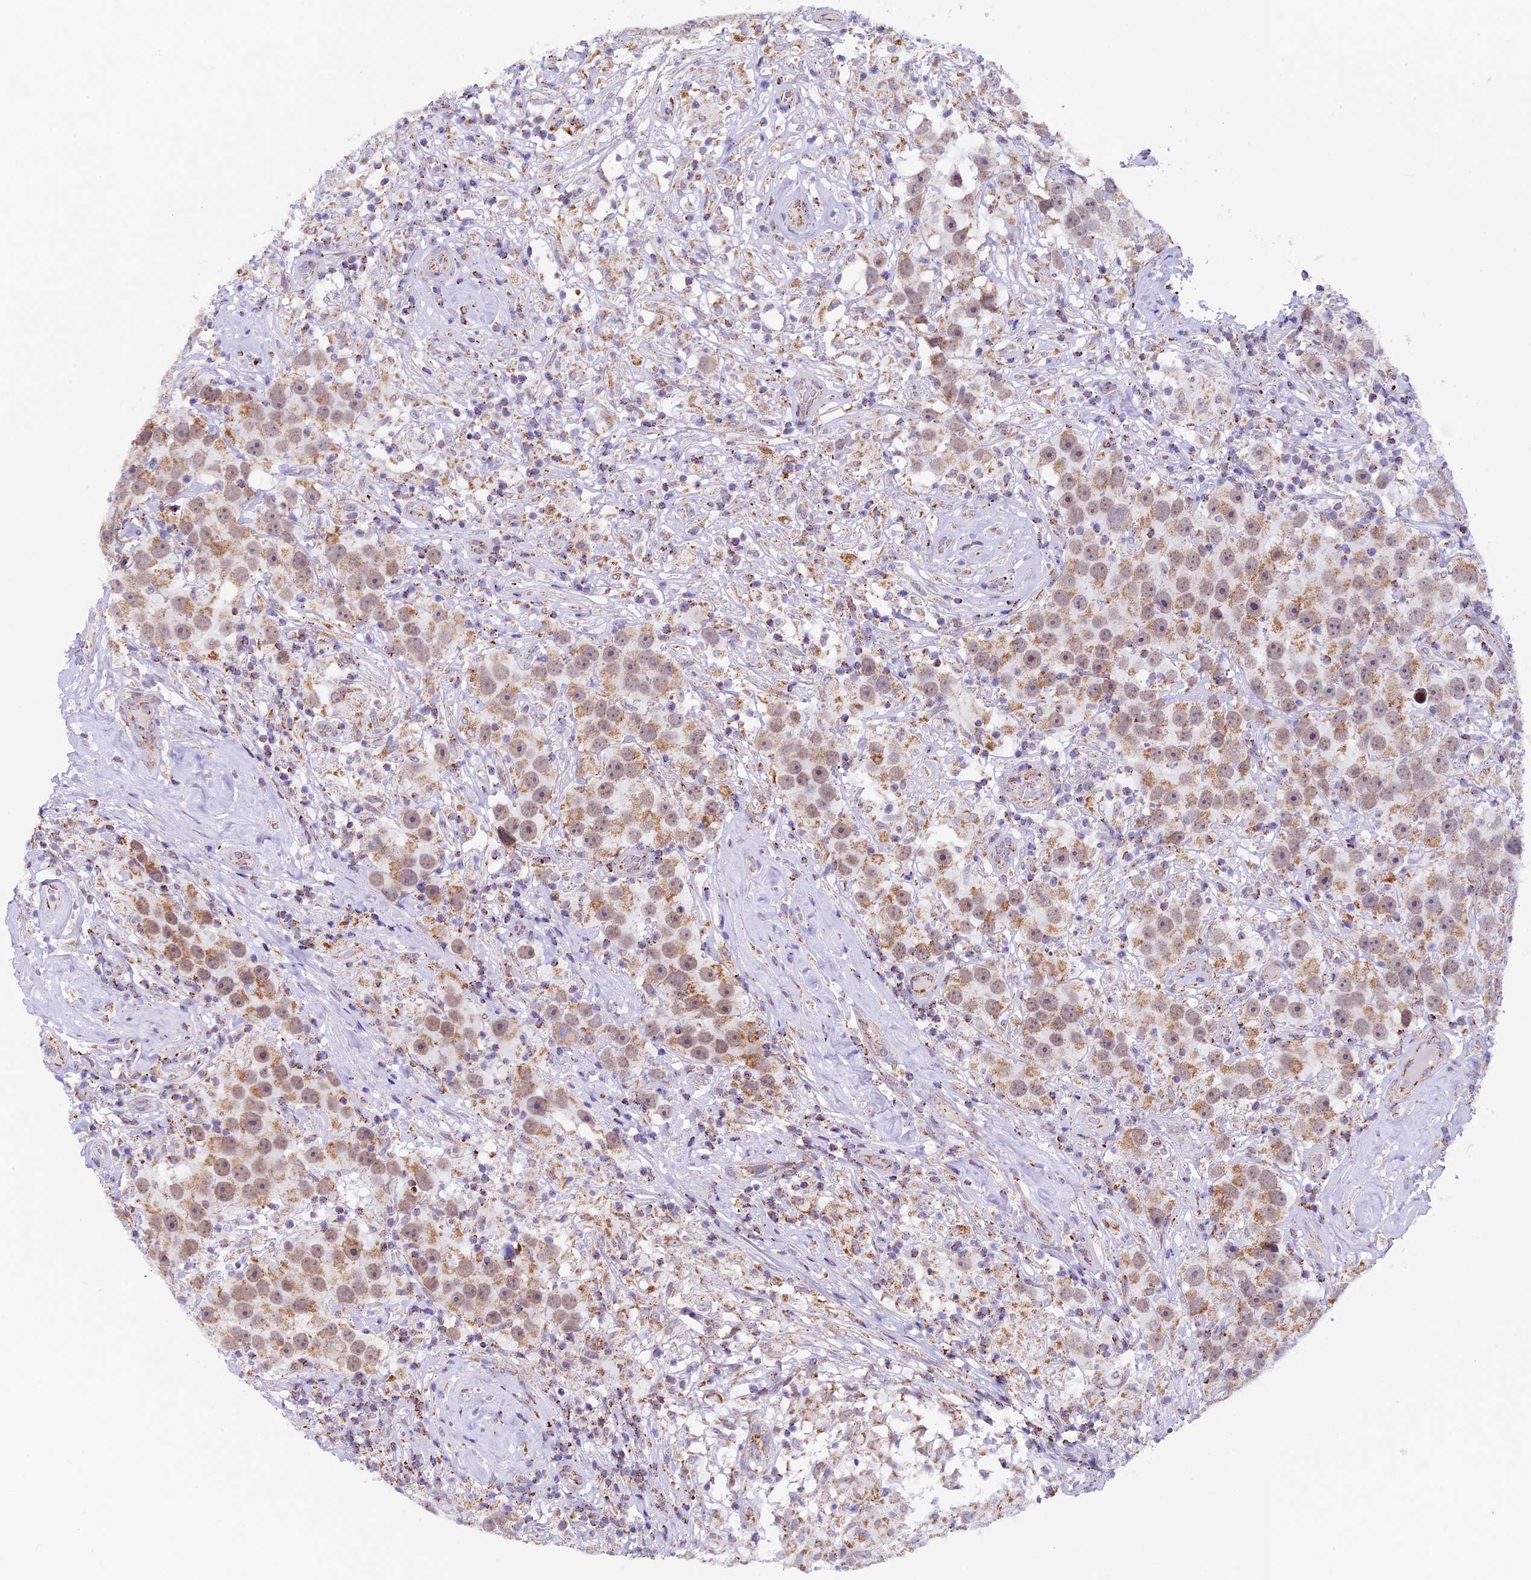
{"staining": {"intensity": "moderate", "quantity": ">75%", "location": "cytoplasmic/membranous"}, "tissue": "testis cancer", "cell_type": "Tumor cells", "image_type": "cancer", "snomed": [{"axis": "morphology", "description": "Seminoma, NOS"}, {"axis": "topography", "description": "Testis"}], "caption": "Moderate cytoplasmic/membranous positivity for a protein is seen in approximately >75% of tumor cells of seminoma (testis) using IHC.", "gene": "TFAM", "patient": {"sex": "male", "age": 49}}